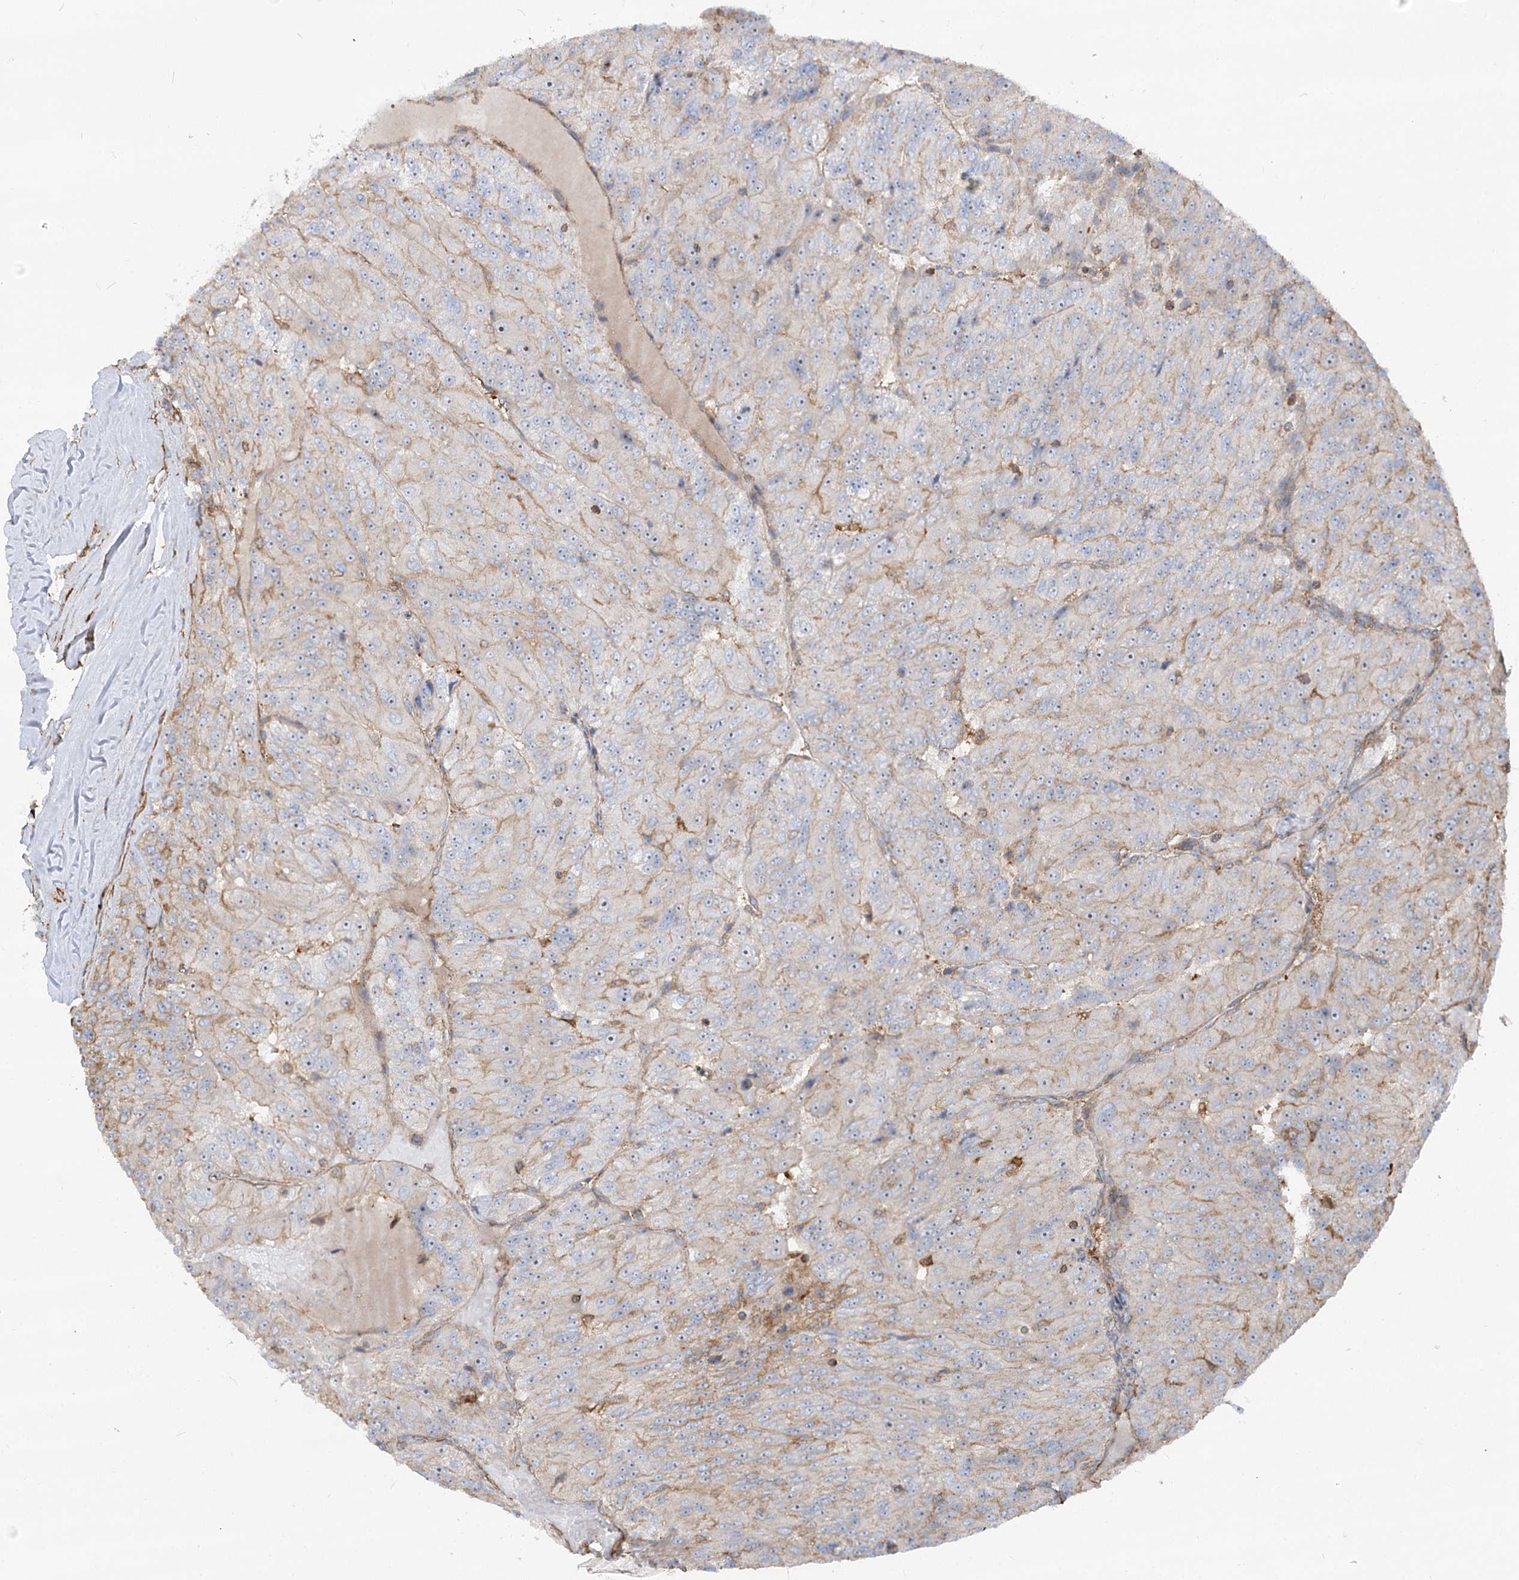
{"staining": {"intensity": "weak", "quantity": "<25%", "location": "cytoplasmic/membranous"}, "tissue": "renal cancer", "cell_type": "Tumor cells", "image_type": "cancer", "snomed": [{"axis": "morphology", "description": "Adenocarcinoma, NOS"}, {"axis": "topography", "description": "Kidney"}], "caption": "Tumor cells show no significant positivity in renal adenocarcinoma.", "gene": "WDR36", "patient": {"sex": "female", "age": 63}}